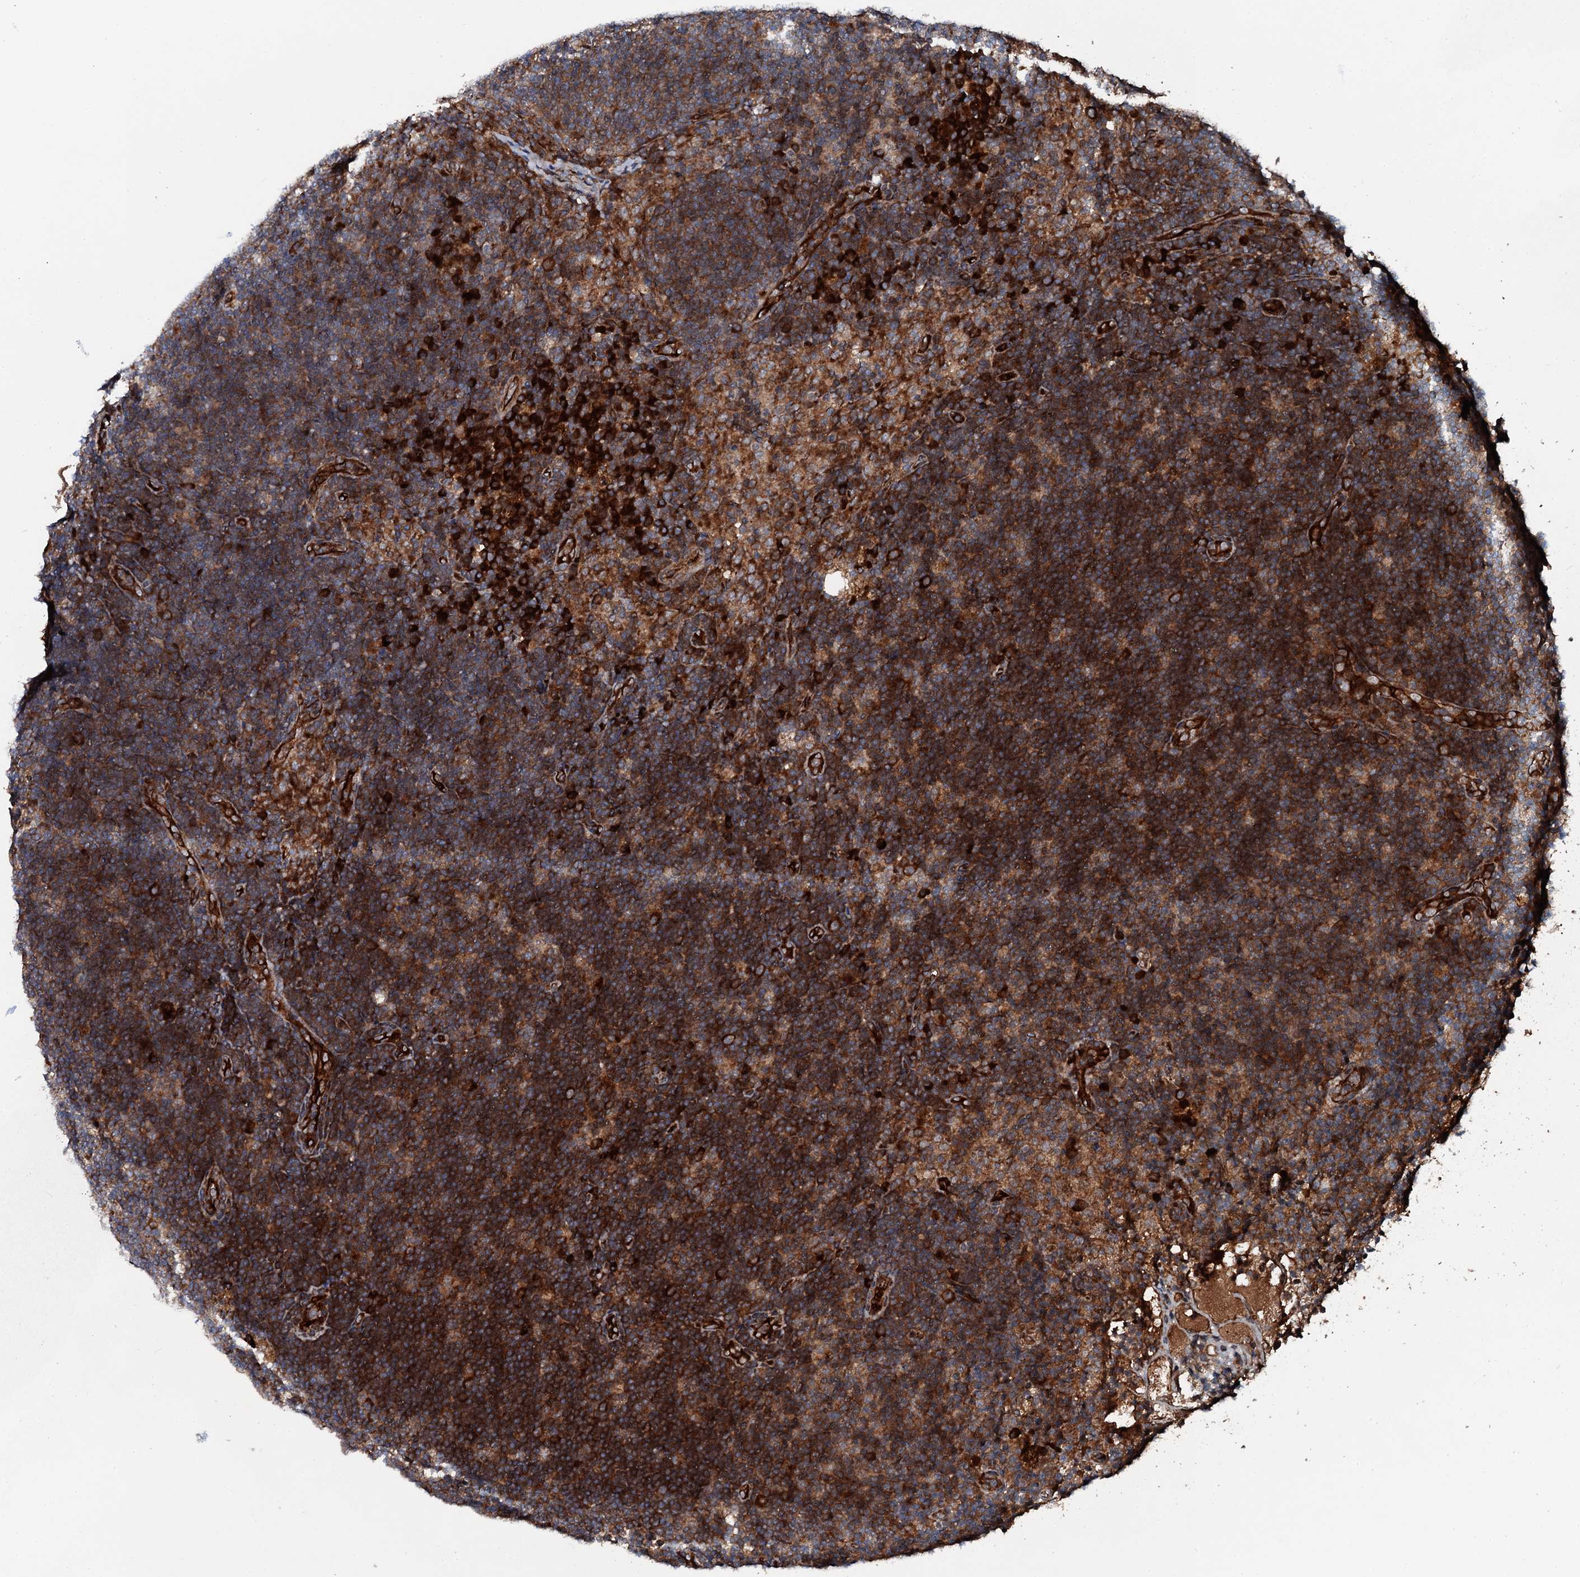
{"staining": {"intensity": "strong", "quantity": ">75%", "location": "cytoplasmic/membranous"}, "tissue": "lymph node", "cell_type": "Germinal center cells", "image_type": "normal", "snomed": [{"axis": "morphology", "description": "Normal tissue, NOS"}, {"axis": "topography", "description": "Lymph node"}], "caption": "Immunohistochemical staining of normal lymph node demonstrates strong cytoplasmic/membranous protein staining in approximately >75% of germinal center cells. The protein is stained brown, and the nuclei are stained in blue (DAB IHC with brightfield microscopy, high magnification).", "gene": "FLYWCH1", "patient": {"sex": "female", "age": 70}}